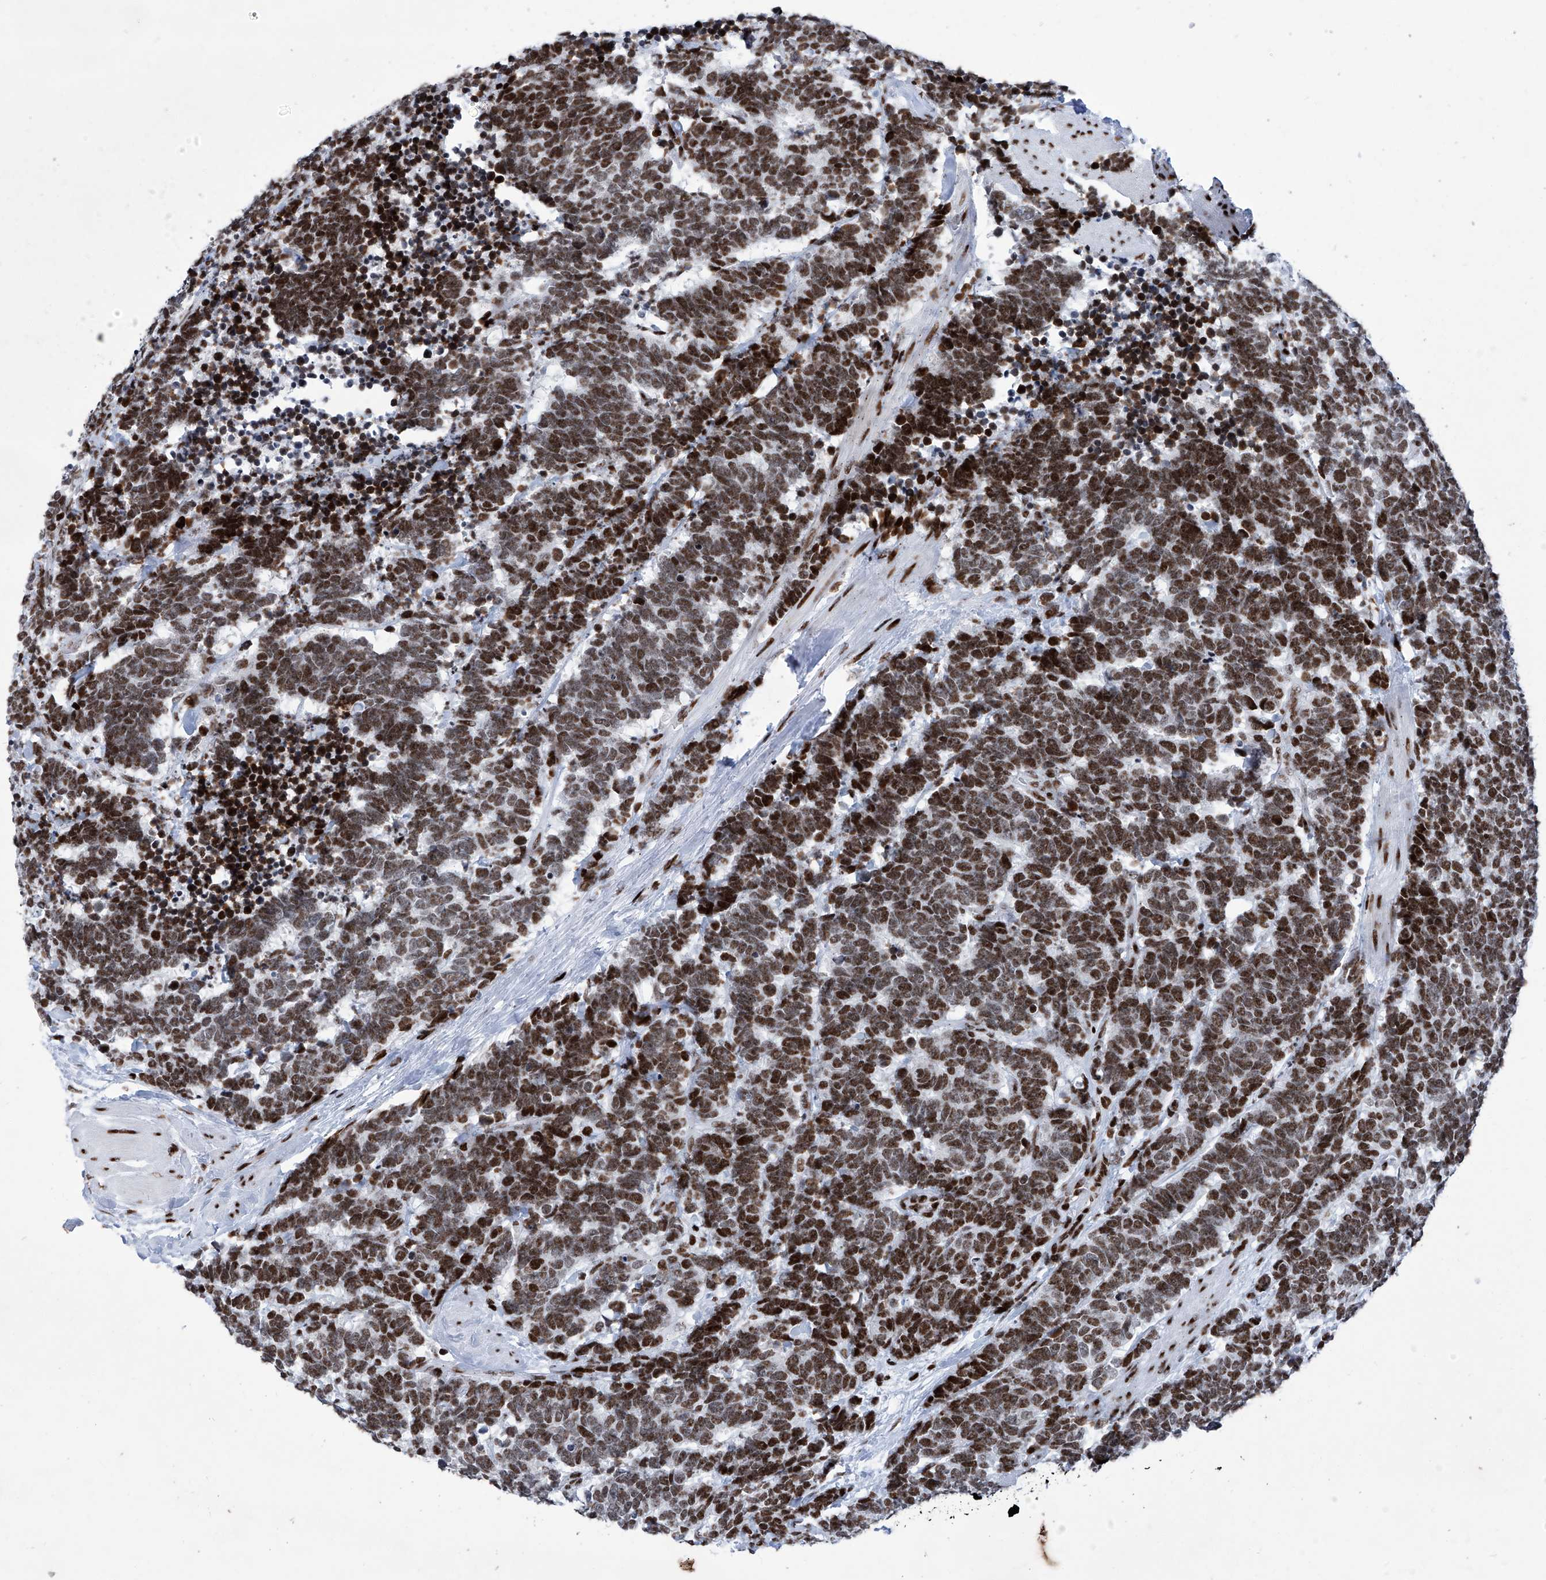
{"staining": {"intensity": "strong", "quantity": ">75%", "location": "nuclear"}, "tissue": "carcinoid", "cell_type": "Tumor cells", "image_type": "cancer", "snomed": [{"axis": "morphology", "description": "Carcinoma, NOS"}, {"axis": "morphology", "description": "Carcinoid, malignant, NOS"}, {"axis": "topography", "description": "Urinary bladder"}], "caption": "Carcinoma stained with DAB (3,3'-diaminobenzidine) immunohistochemistry (IHC) shows high levels of strong nuclear staining in approximately >75% of tumor cells.", "gene": "HEY2", "patient": {"sex": "male", "age": 57}}